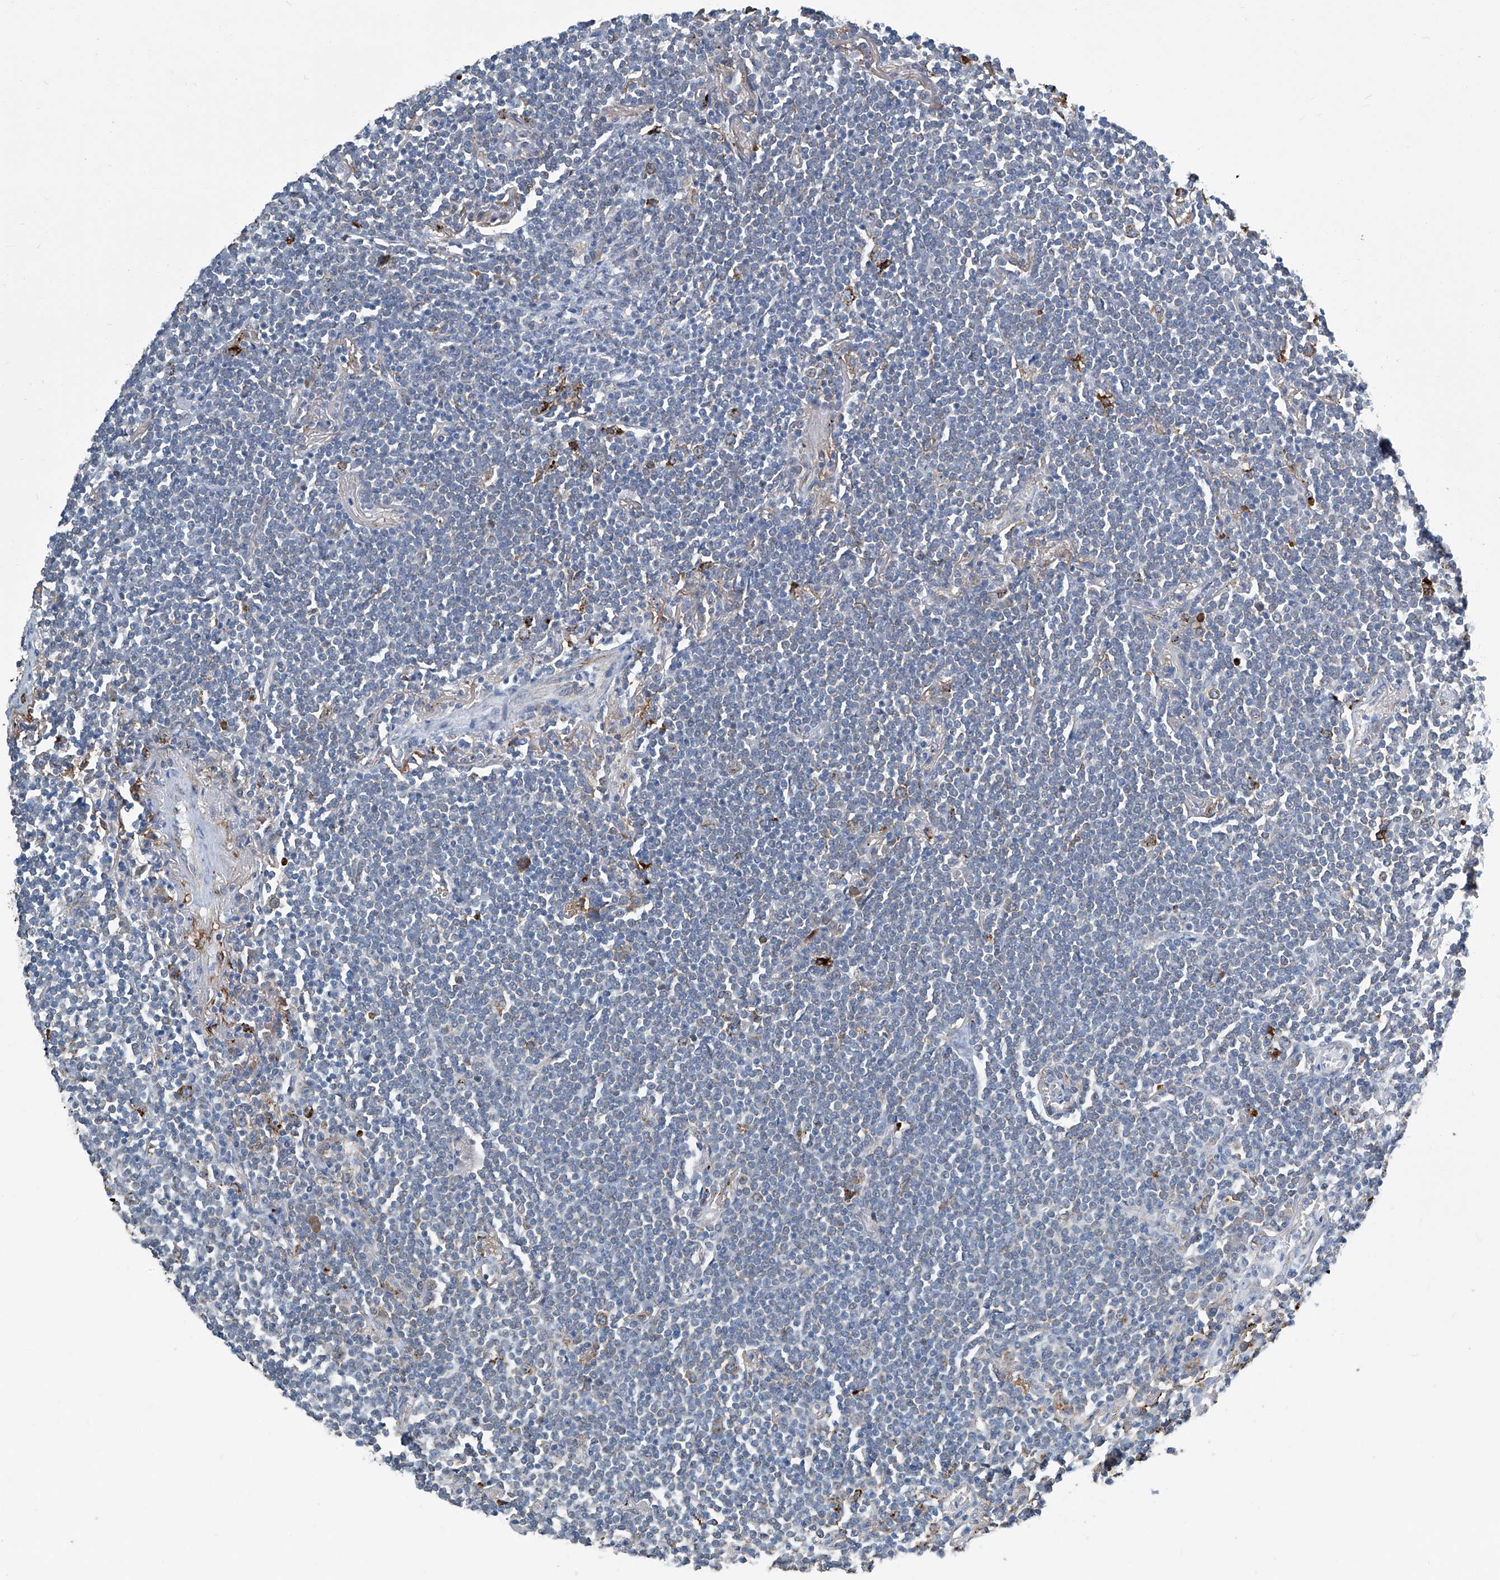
{"staining": {"intensity": "negative", "quantity": "none", "location": "none"}, "tissue": "lymphoma", "cell_type": "Tumor cells", "image_type": "cancer", "snomed": [{"axis": "morphology", "description": "Malignant lymphoma, non-Hodgkin's type, Low grade"}, {"axis": "topography", "description": "Lung"}], "caption": "High magnification brightfield microscopy of lymphoma stained with DAB (brown) and counterstained with hematoxylin (blue): tumor cells show no significant positivity.", "gene": "FAM167A", "patient": {"sex": "female", "age": 71}}